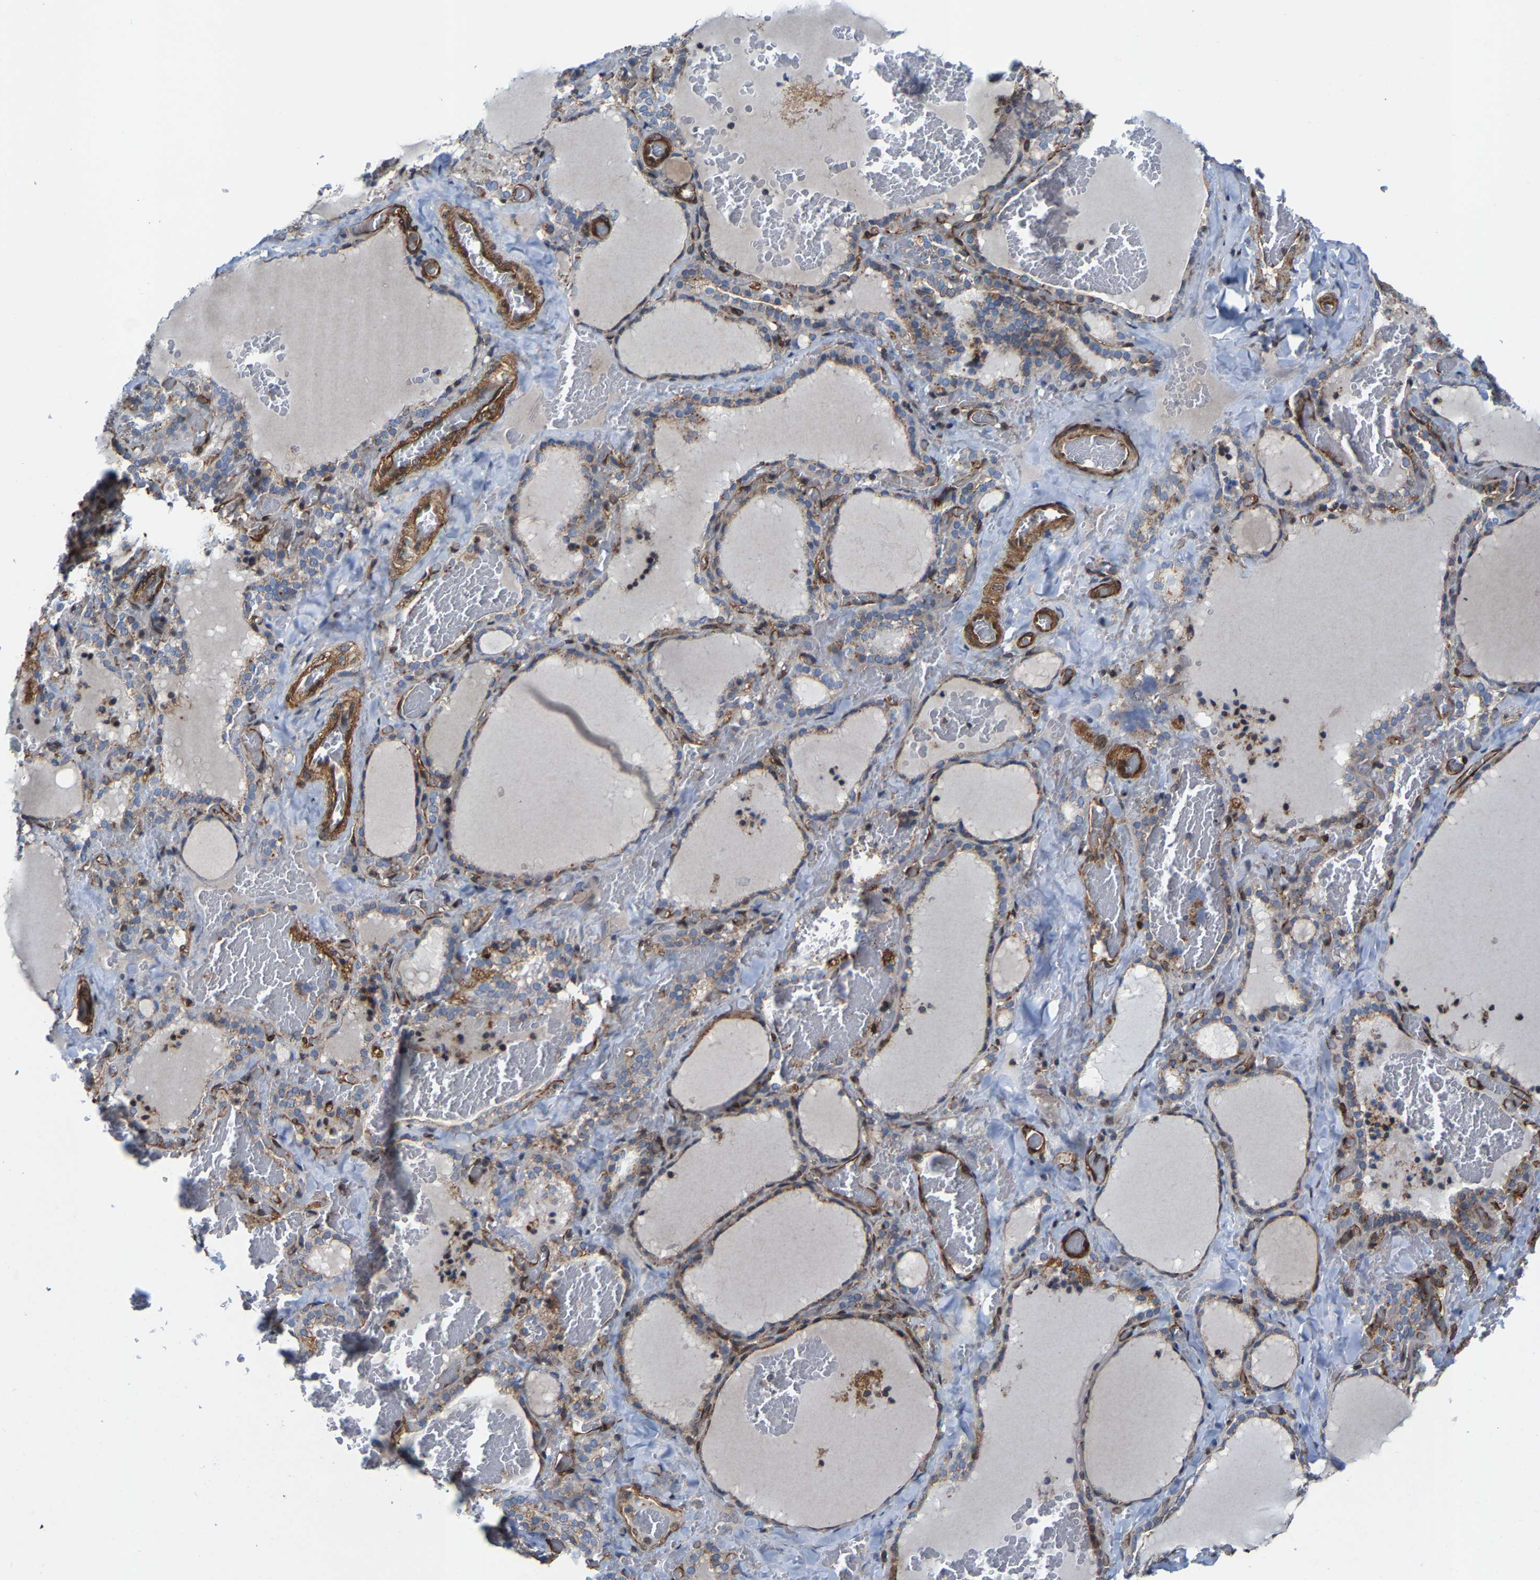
{"staining": {"intensity": "weak", "quantity": "25%-75%", "location": "cytoplasmic/membranous"}, "tissue": "thyroid gland", "cell_type": "Glandular cells", "image_type": "normal", "snomed": [{"axis": "morphology", "description": "Normal tissue, NOS"}, {"axis": "topography", "description": "Thyroid gland"}], "caption": "This is a micrograph of immunohistochemistry (IHC) staining of unremarkable thyroid gland, which shows weak staining in the cytoplasmic/membranous of glandular cells.", "gene": "TGFB1I1", "patient": {"sex": "female", "age": 22}}